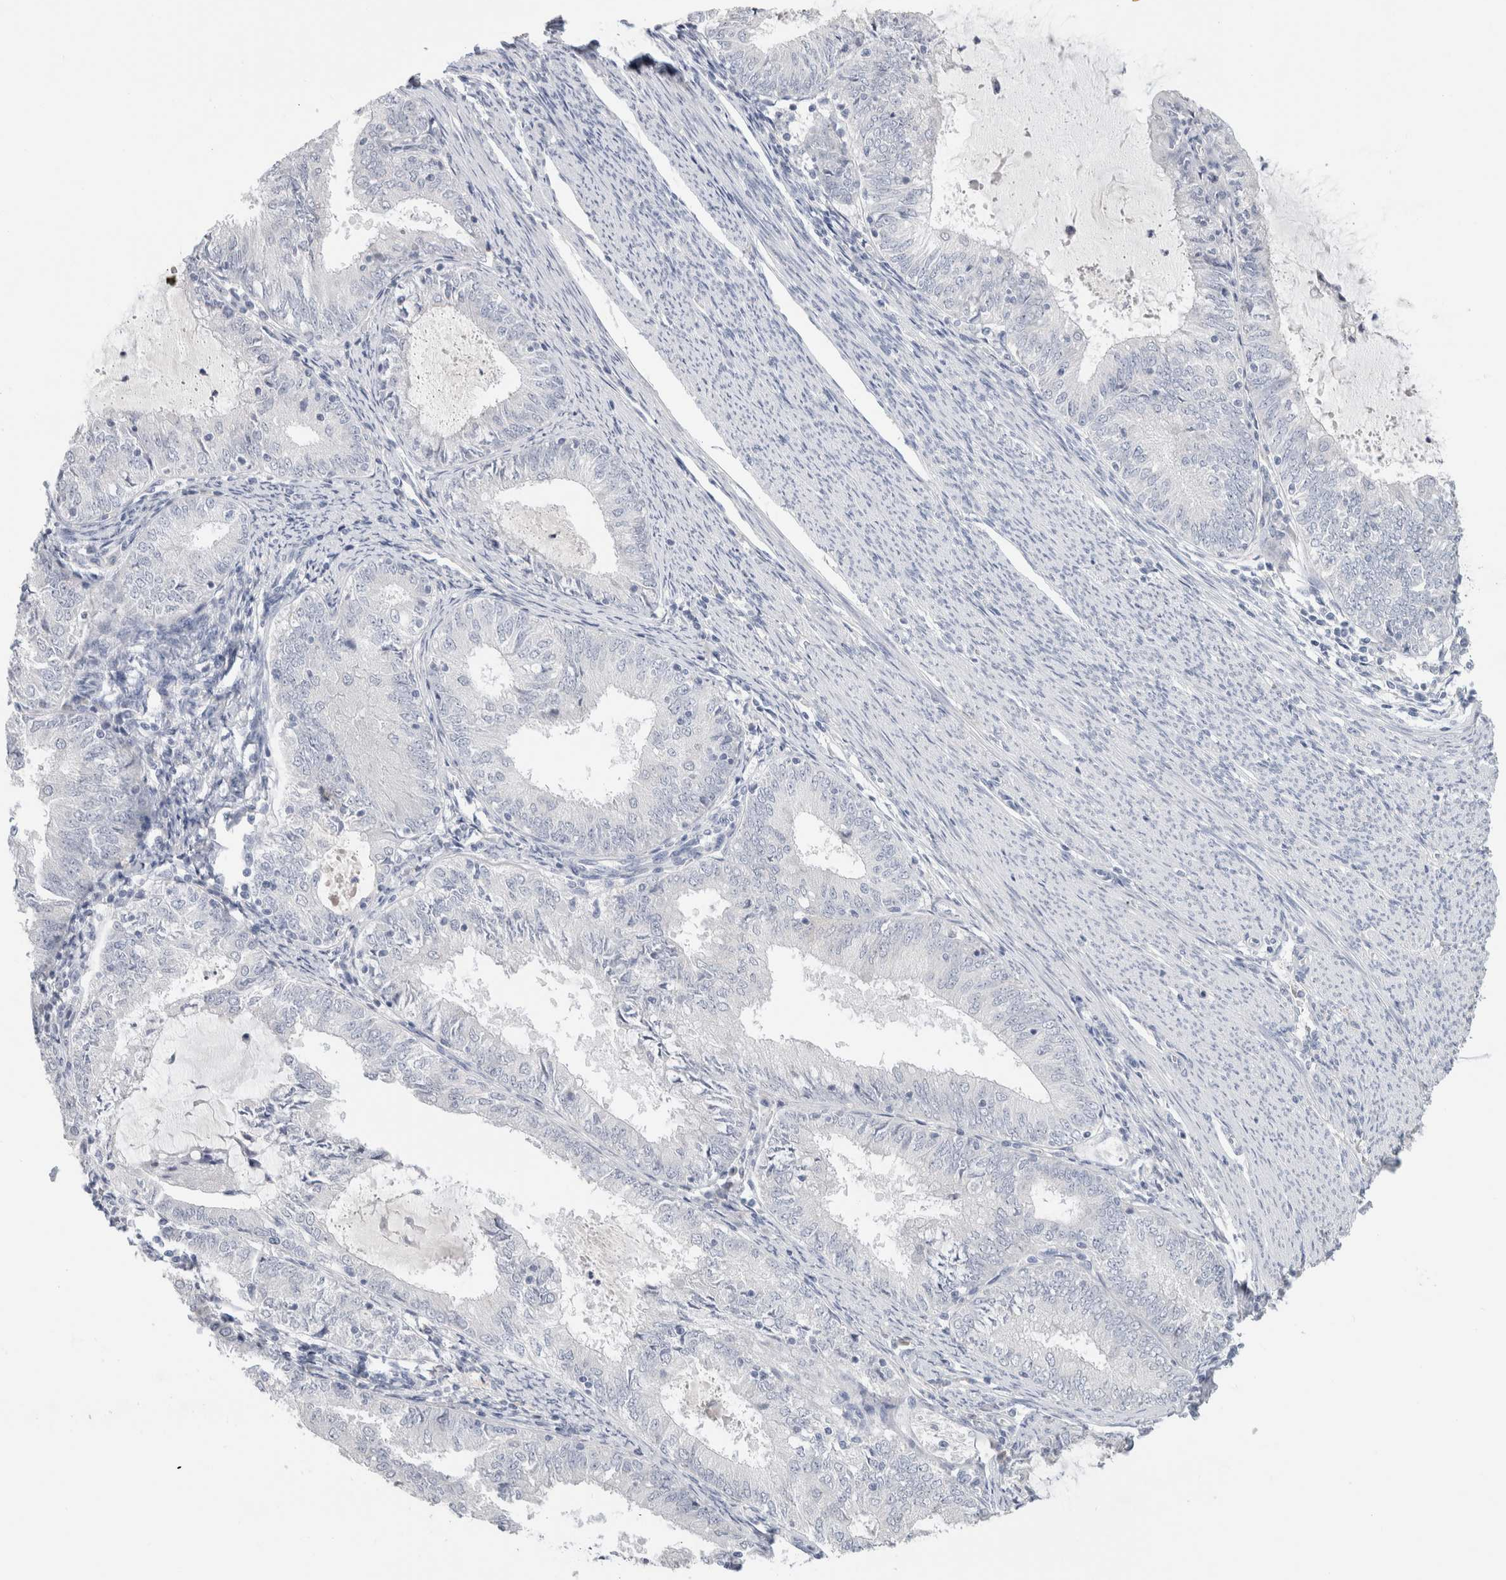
{"staining": {"intensity": "negative", "quantity": "none", "location": "none"}, "tissue": "endometrial cancer", "cell_type": "Tumor cells", "image_type": "cancer", "snomed": [{"axis": "morphology", "description": "Adenocarcinoma, NOS"}, {"axis": "topography", "description": "Endometrium"}], "caption": "Tumor cells show no significant staining in endometrial cancer.", "gene": "BCAN", "patient": {"sex": "female", "age": 57}}